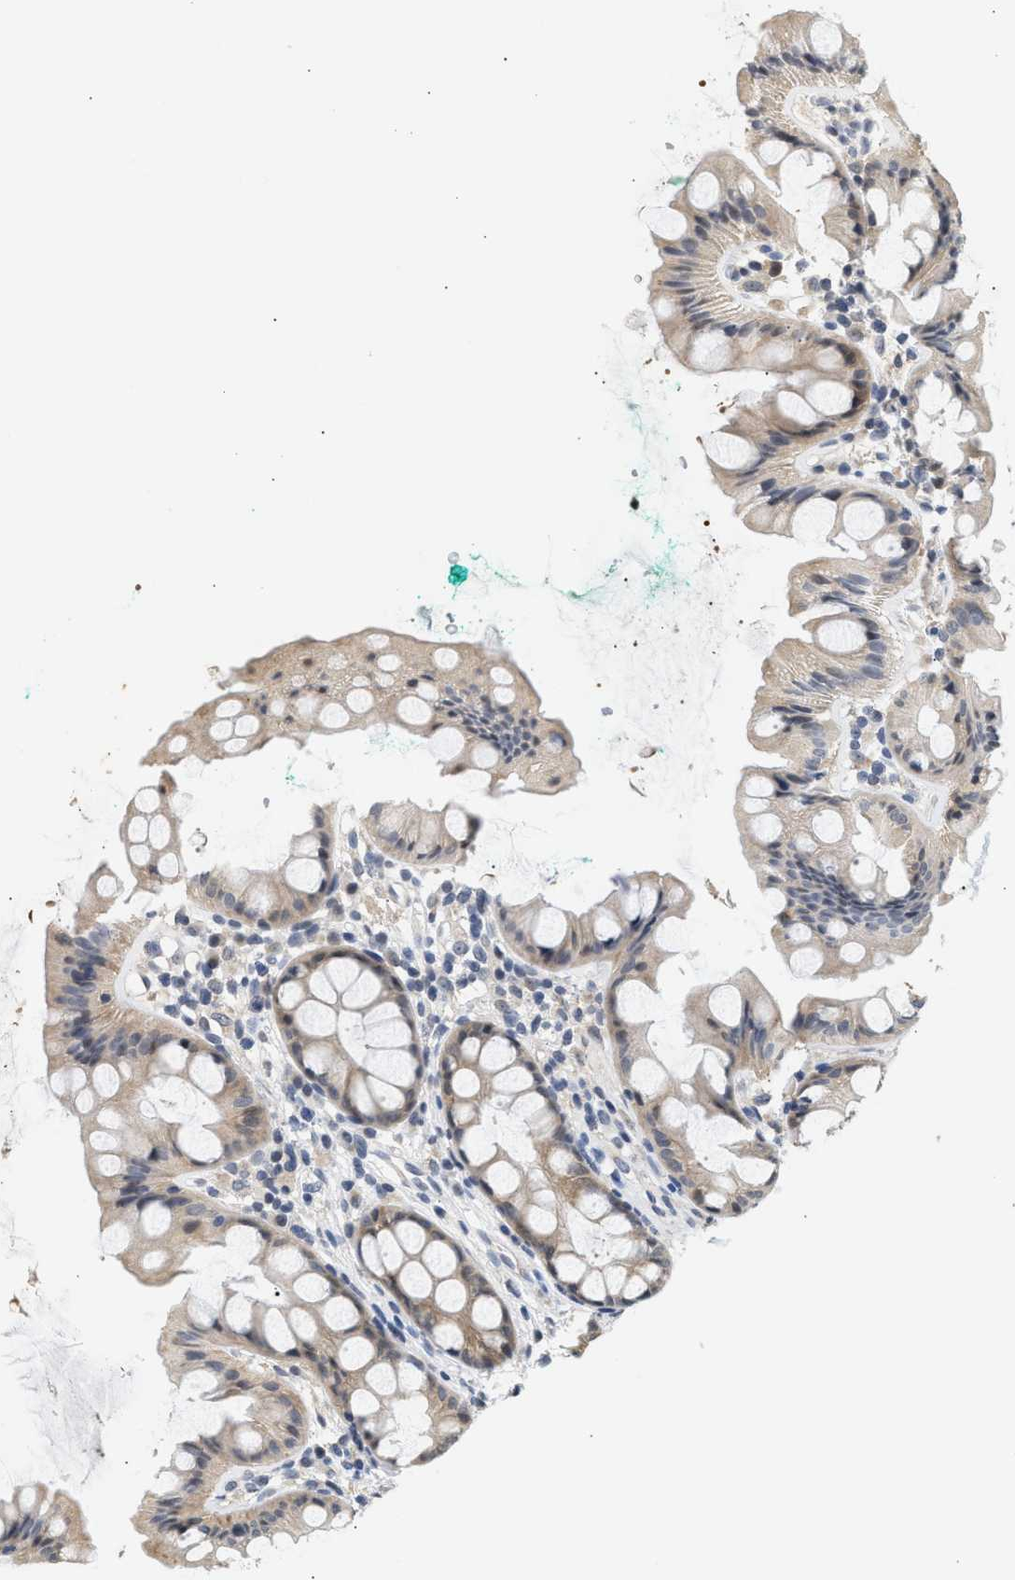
{"staining": {"intensity": "weak", "quantity": "<25%", "location": "cytoplasmic/membranous"}, "tissue": "rectum", "cell_type": "Glandular cells", "image_type": "normal", "snomed": [{"axis": "morphology", "description": "Normal tissue, NOS"}, {"axis": "topography", "description": "Rectum"}], "caption": "IHC image of unremarkable rectum: rectum stained with DAB (3,3'-diaminobenzidine) shows no significant protein expression in glandular cells. (DAB immunohistochemistry (IHC), high magnification).", "gene": "PPM1L", "patient": {"sex": "female", "age": 65}}